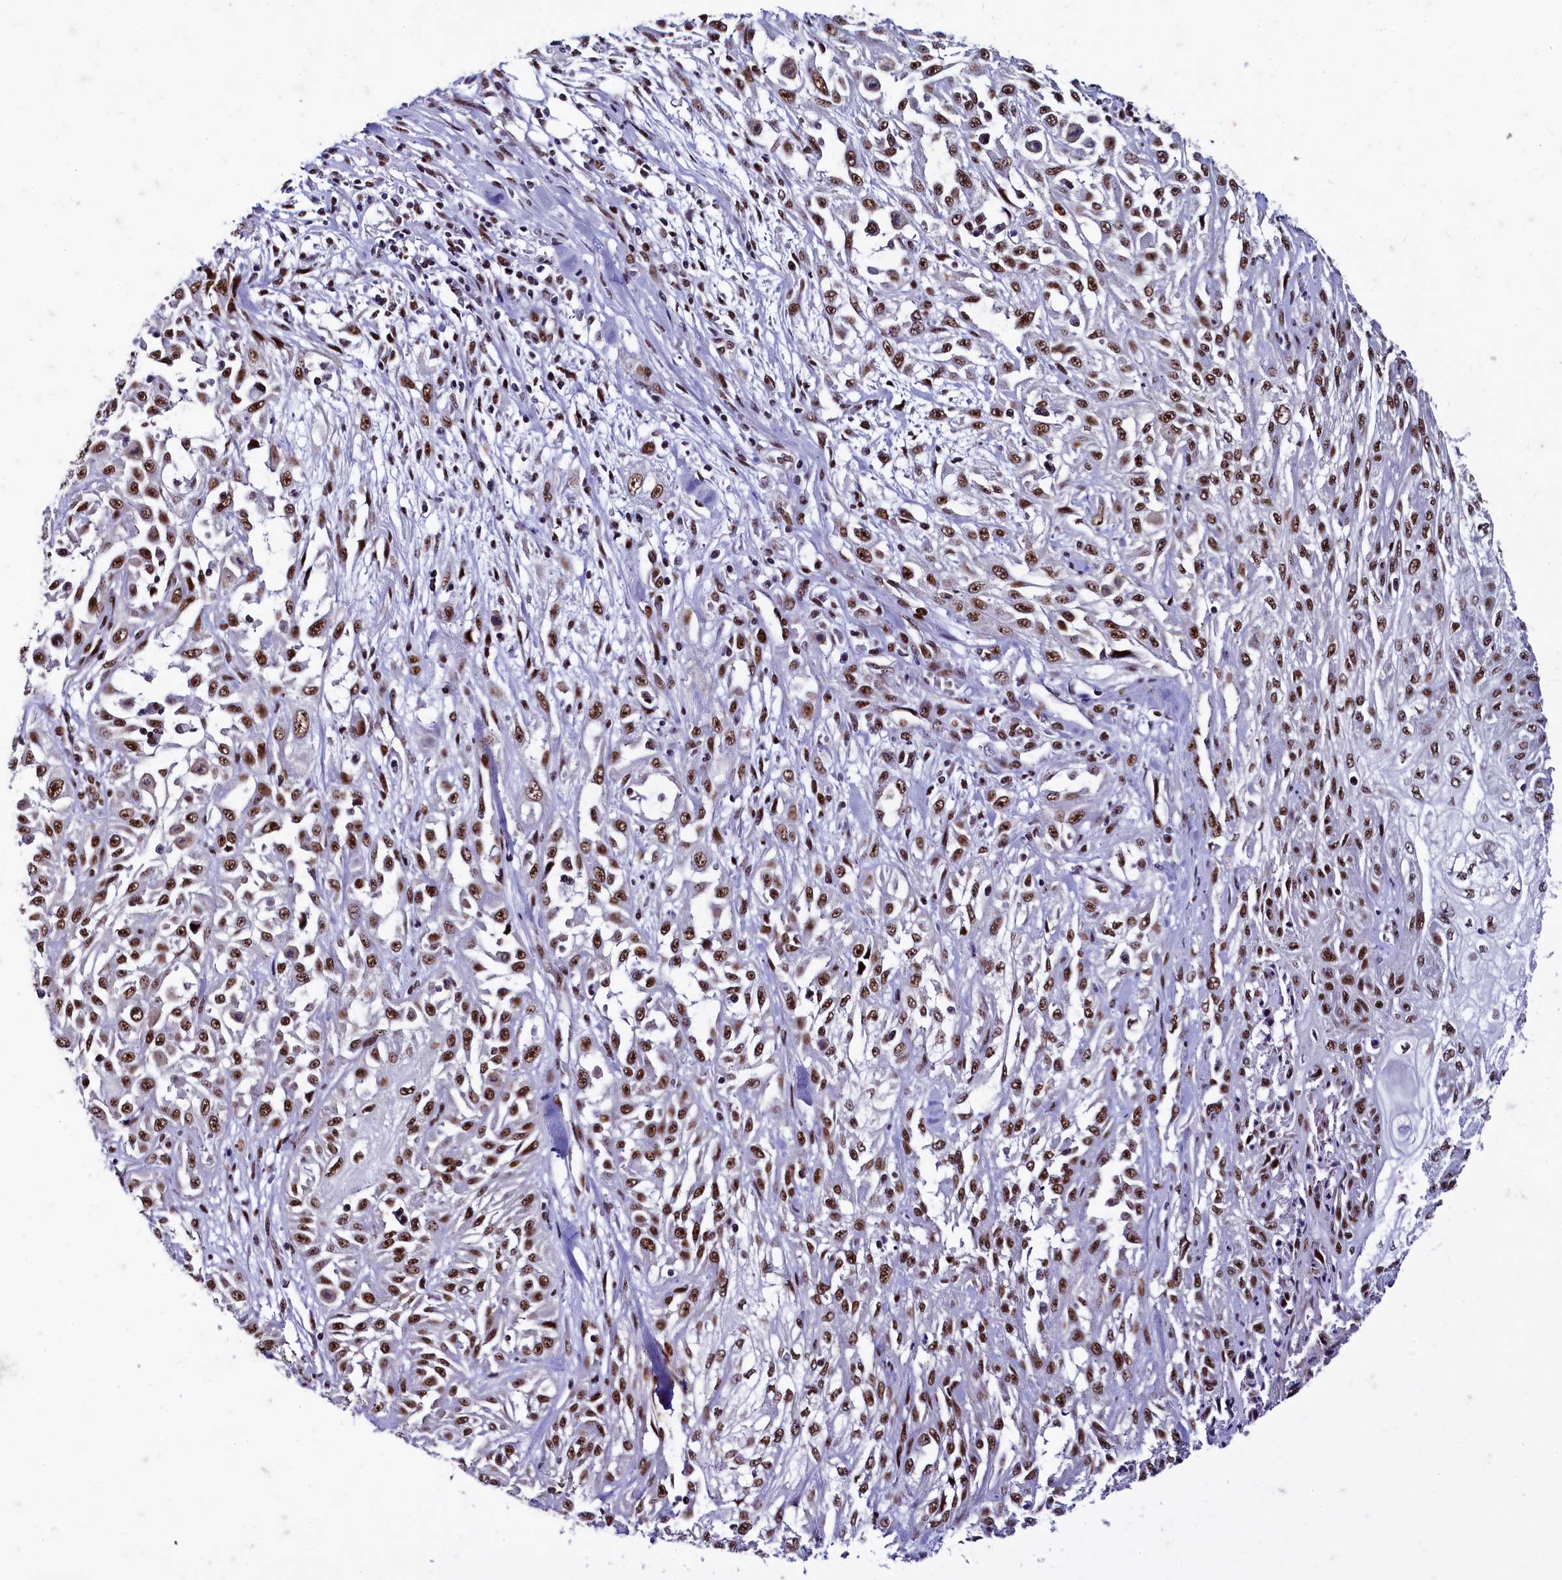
{"staining": {"intensity": "strong", "quantity": ">75%", "location": "nuclear"}, "tissue": "skin cancer", "cell_type": "Tumor cells", "image_type": "cancer", "snomed": [{"axis": "morphology", "description": "Squamous cell carcinoma, NOS"}, {"axis": "morphology", "description": "Squamous cell carcinoma, metastatic, NOS"}, {"axis": "topography", "description": "Skin"}, {"axis": "topography", "description": "Lymph node"}], "caption": "This histopathology image shows squamous cell carcinoma (skin) stained with immunohistochemistry (IHC) to label a protein in brown. The nuclear of tumor cells show strong positivity for the protein. Nuclei are counter-stained blue.", "gene": "CPSF7", "patient": {"sex": "male", "age": 75}}